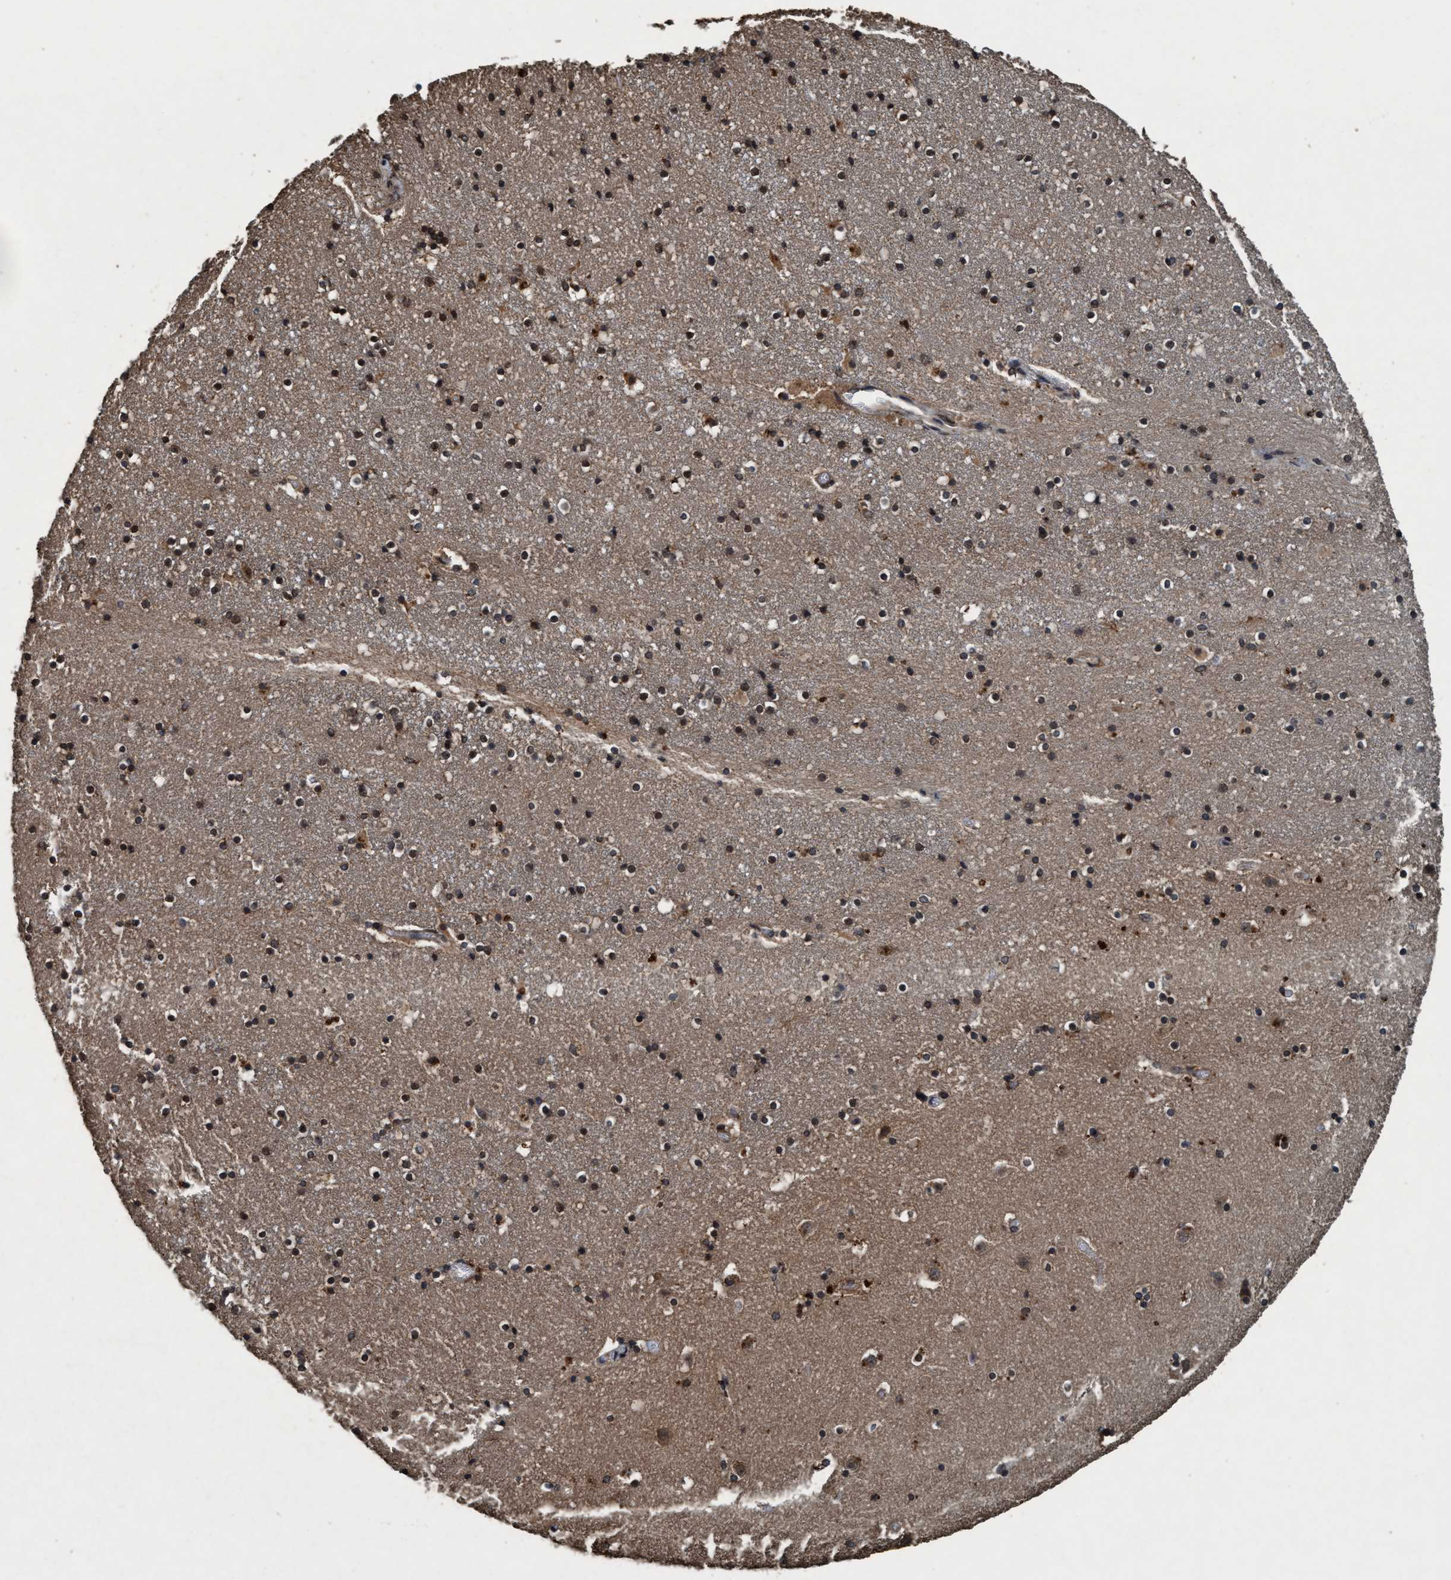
{"staining": {"intensity": "moderate", "quantity": "<25%", "location": "cytoplasmic/membranous,nuclear"}, "tissue": "caudate", "cell_type": "Glial cells", "image_type": "normal", "snomed": [{"axis": "morphology", "description": "Normal tissue, NOS"}, {"axis": "topography", "description": "Lateral ventricle wall"}], "caption": "Immunohistochemistry (IHC) (DAB (3,3'-diaminobenzidine)) staining of benign human caudate reveals moderate cytoplasmic/membranous,nuclear protein expression in about <25% of glial cells. (DAB IHC, brown staining for protein, blue staining for nuclei).", "gene": "AKT1S1", "patient": {"sex": "male", "age": 45}}